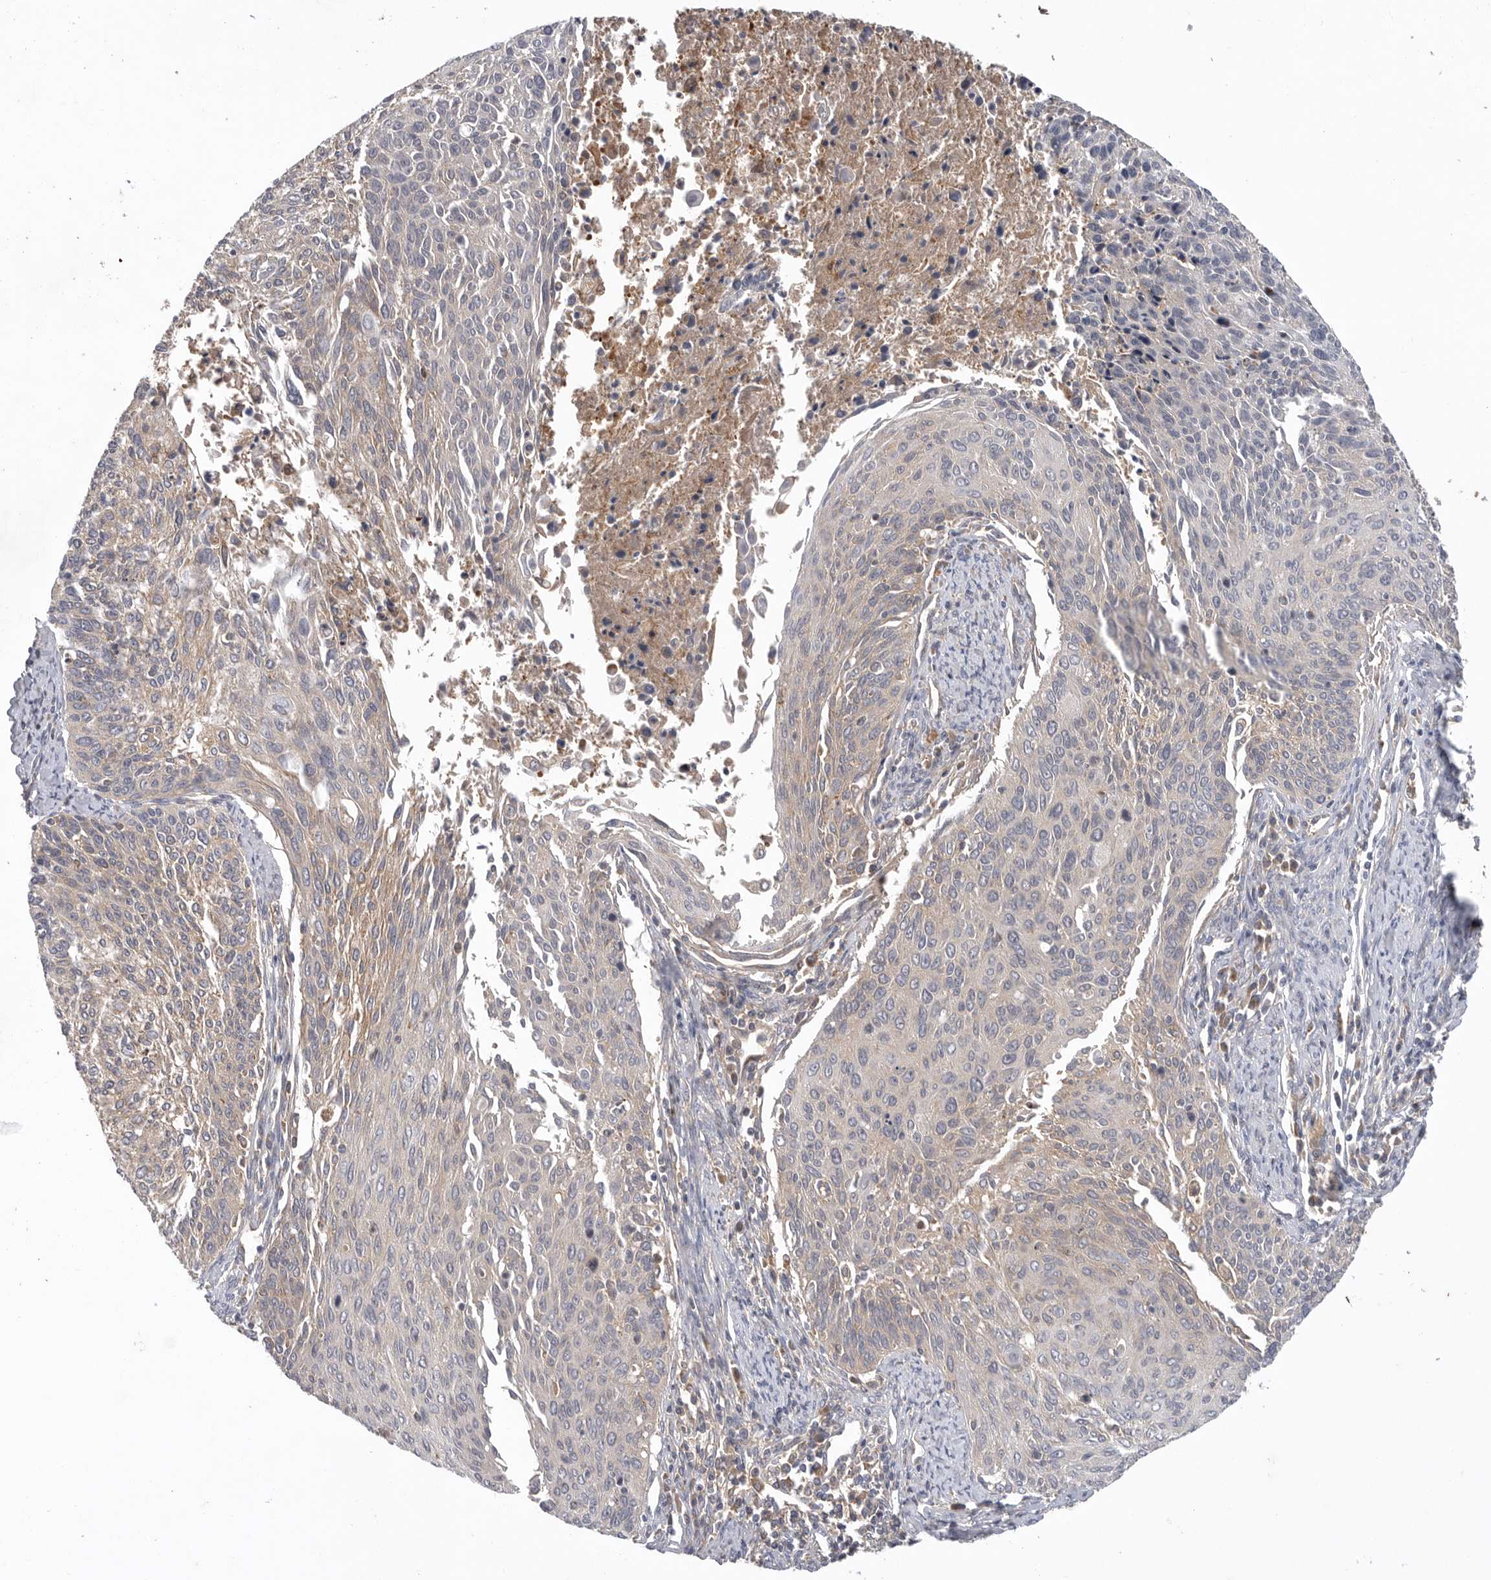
{"staining": {"intensity": "negative", "quantity": "none", "location": "none"}, "tissue": "cervical cancer", "cell_type": "Tumor cells", "image_type": "cancer", "snomed": [{"axis": "morphology", "description": "Squamous cell carcinoma, NOS"}, {"axis": "topography", "description": "Cervix"}], "caption": "This micrograph is of cervical cancer (squamous cell carcinoma) stained with immunohistochemistry to label a protein in brown with the nuclei are counter-stained blue. There is no positivity in tumor cells. (DAB (3,3'-diaminobenzidine) IHC visualized using brightfield microscopy, high magnification).", "gene": "C1orf109", "patient": {"sex": "female", "age": 55}}